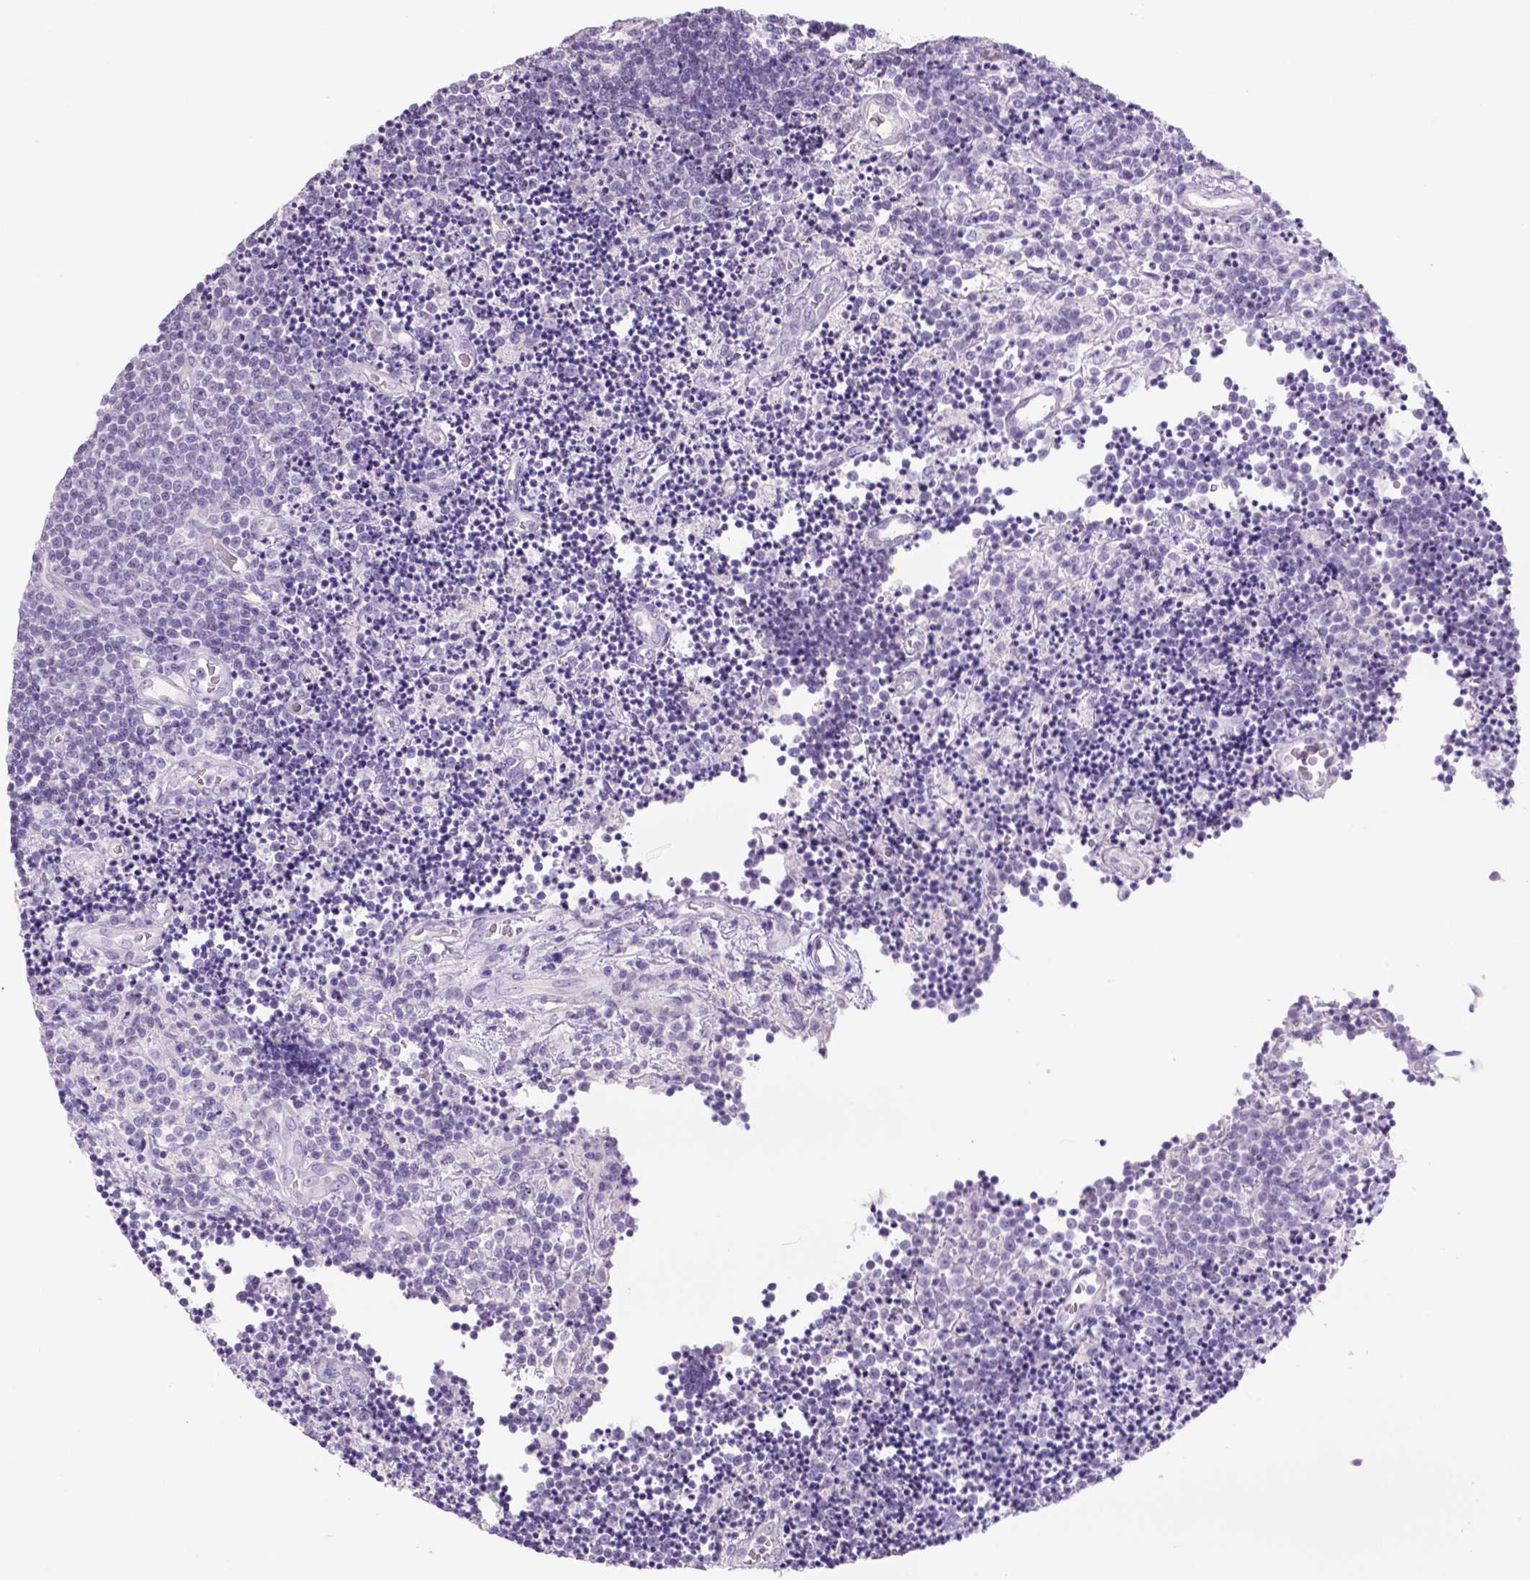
{"staining": {"intensity": "negative", "quantity": "none", "location": "none"}, "tissue": "lymphoma", "cell_type": "Tumor cells", "image_type": "cancer", "snomed": [{"axis": "morphology", "description": "Malignant lymphoma, non-Hodgkin's type, Low grade"}, {"axis": "topography", "description": "Brain"}], "caption": "Malignant lymphoma, non-Hodgkin's type (low-grade) was stained to show a protein in brown. There is no significant staining in tumor cells.", "gene": "TENM4", "patient": {"sex": "female", "age": 66}}